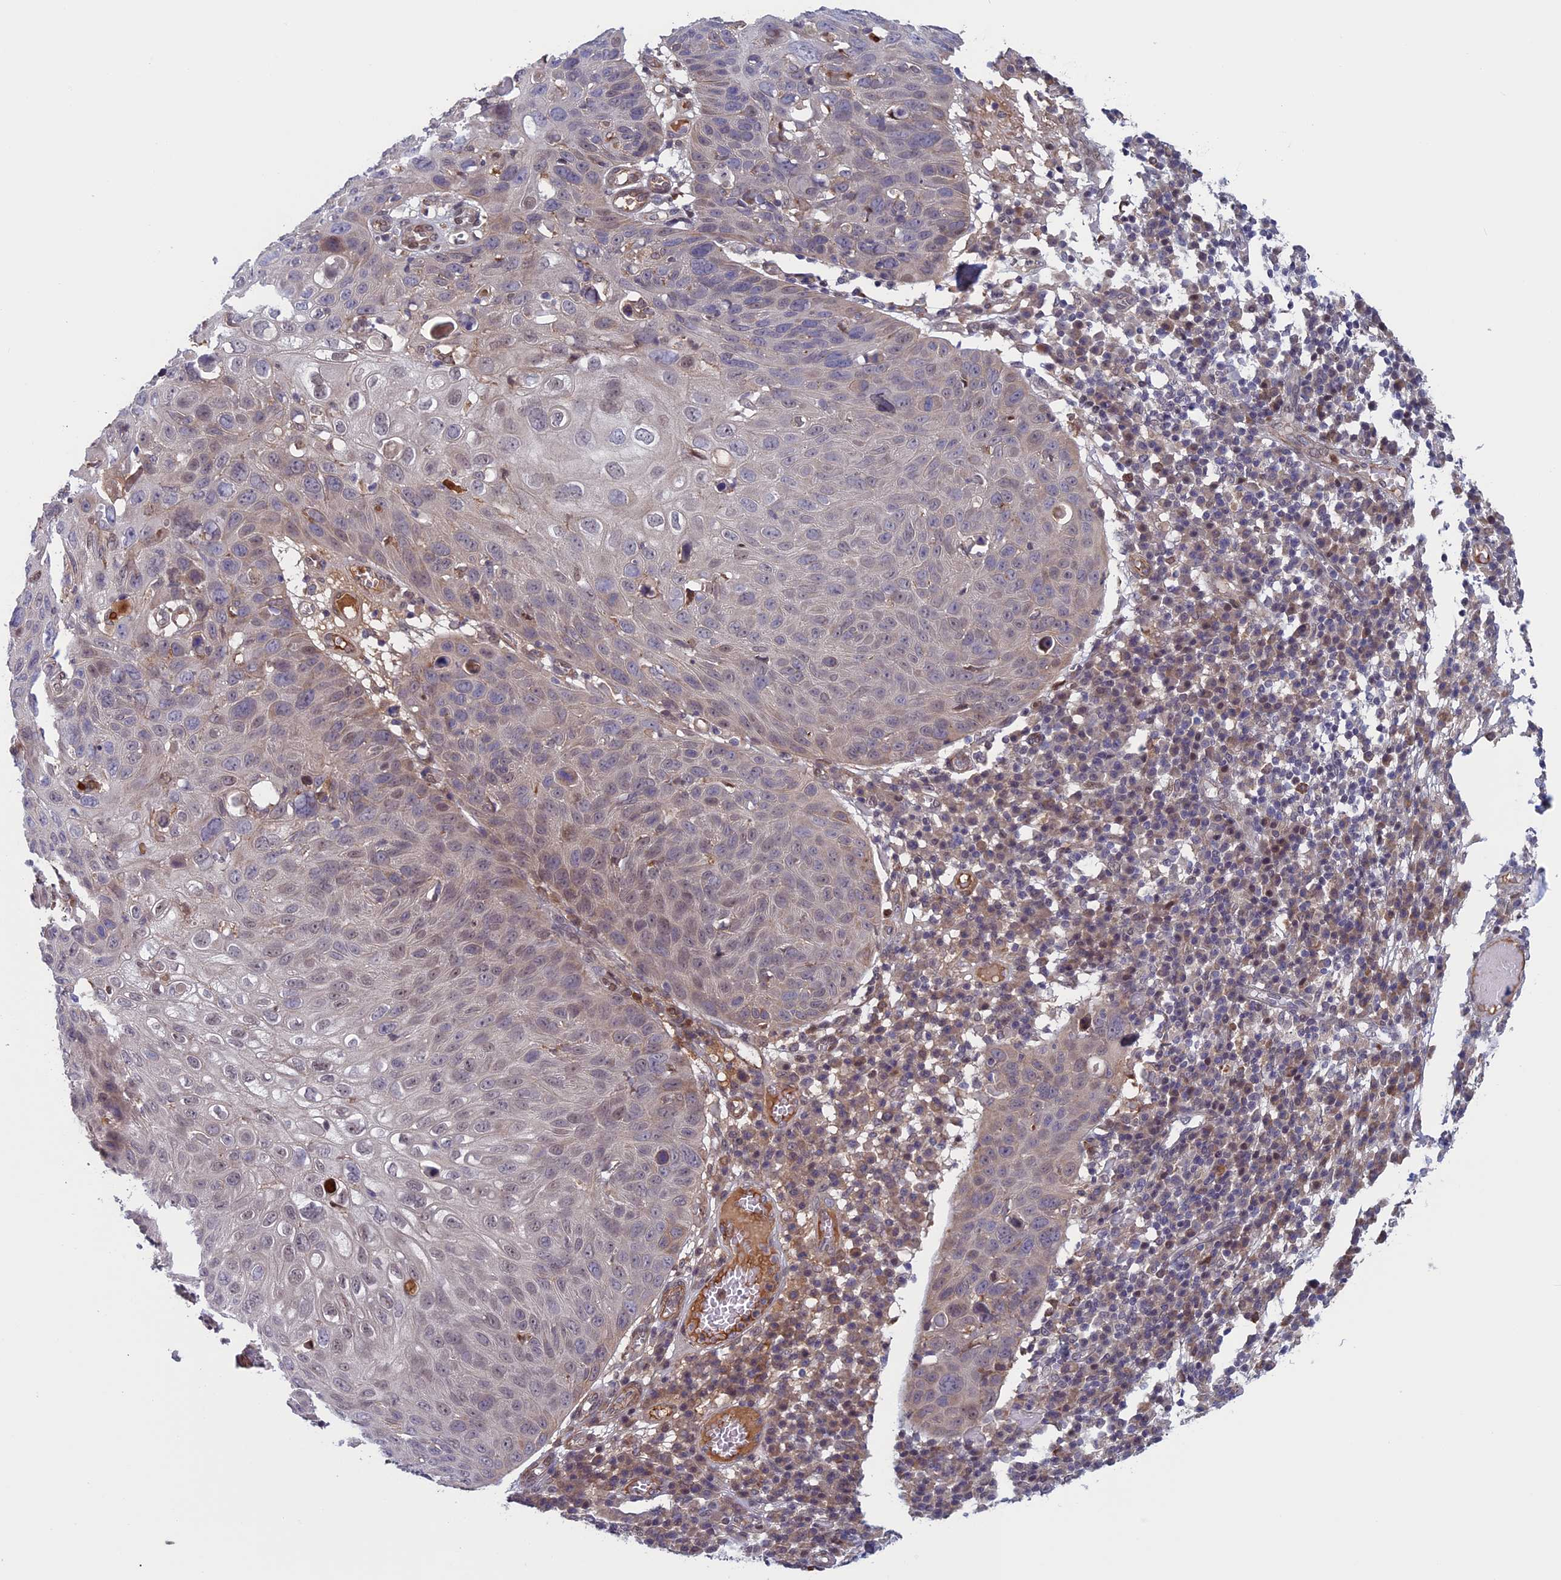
{"staining": {"intensity": "weak", "quantity": "<25%", "location": "nuclear"}, "tissue": "skin cancer", "cell_type": "Tumor cells", "image_type": "cancer", "snomed": [{"axis": "morphology", "description": "Squamous cell carcinoma, NOS"}, {"axis": "topography", "description": "Skin"}], "caption": "The micrograph exhibits no significant expression in tumor cells of skin cancer.", "gene": "FADS1", "patient": {"sex": "female", "age": 90}}